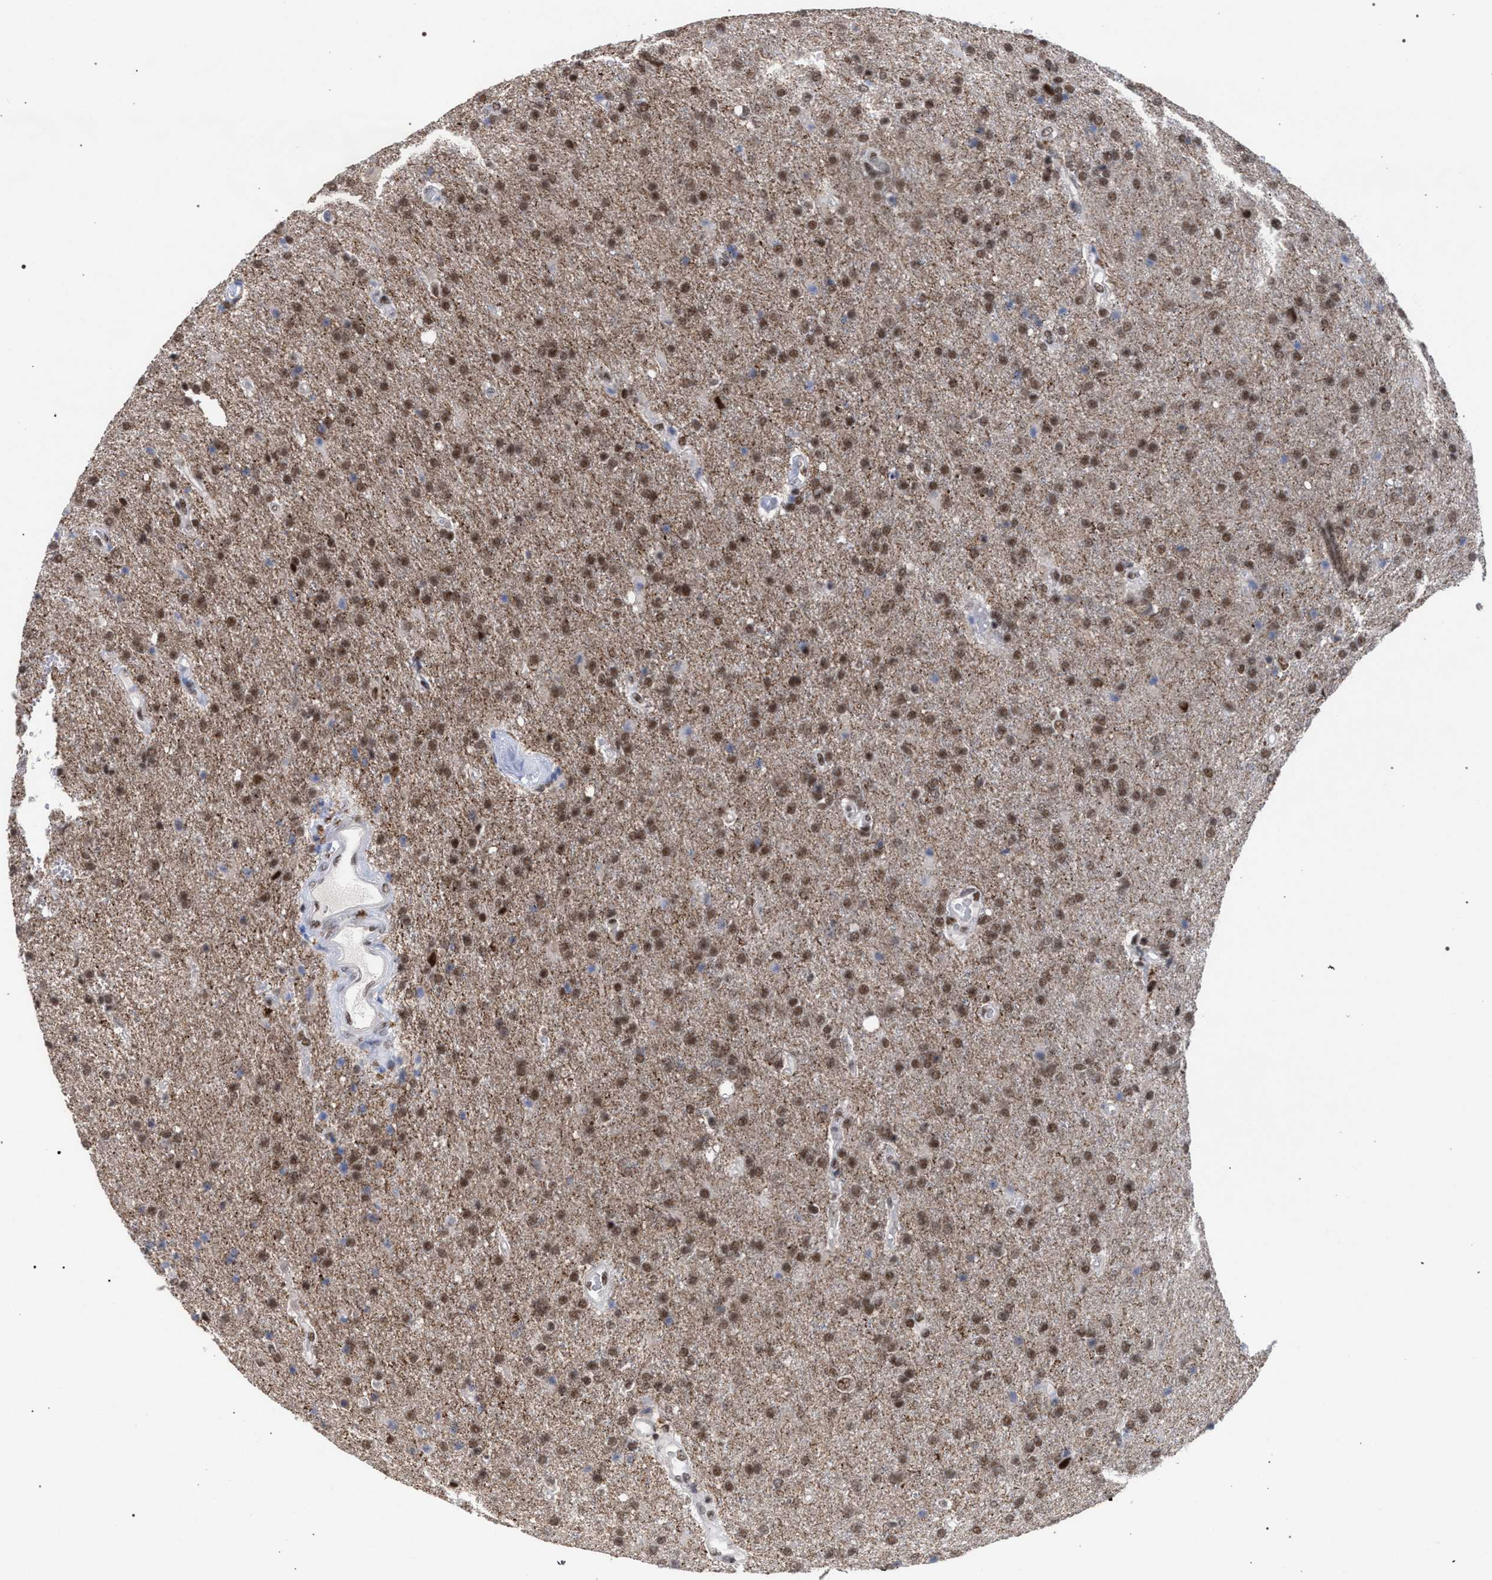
{"staining": {"intensity": "moderate", "quantity": ">75%", "location": "nuclear"}, "tissue": "glioma", "cell_type": "Tumor cells", "image_type": "cancer", "snomed": [{"axis": "morphology", "description": "Glioma, malignant, High grade"}, {"axis": "topography", "description": "Brain"}], "caption": "The image displays staining of high-grade glioma (malignant), revealing moderate nuclear protein staining (brown color) within tumor cells.", "gene": "SCAF4", "patient": {"sex": "male", "age": 72}}